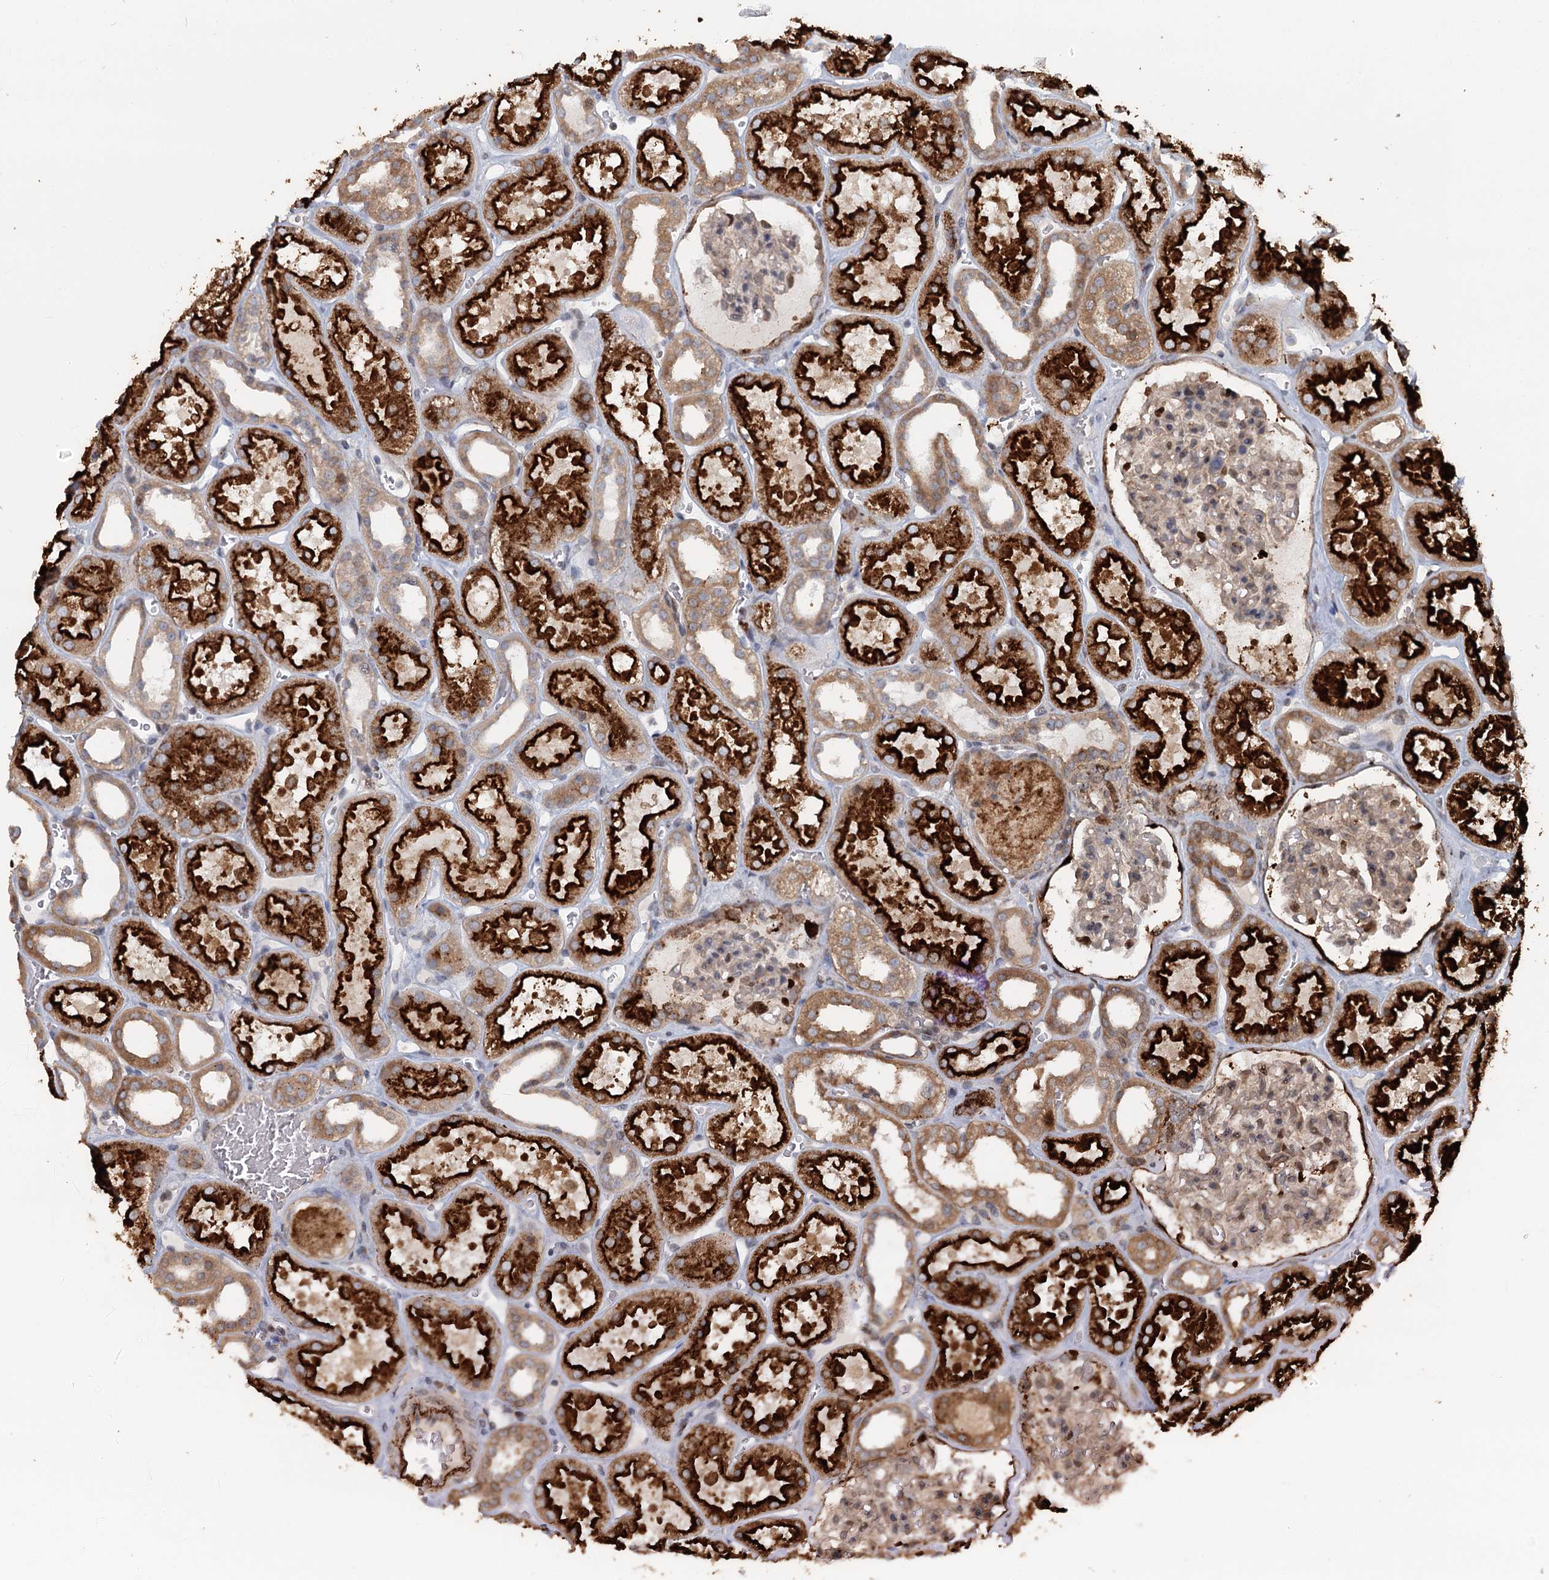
{"staining": {"intensity": "weak", "quantity": "25%-75%", "location": "cytoplasmic/membranous,nuclear"}, "tissue": "kidney", "cell_type": "Cells in glomeruli", "image_type": "normal", "snomed": [{"axis": "morphology", "description": "Normal tissue, NOS"}, {"axis": "topography", "description": "Kidney"}], "caption": "Immunohistochemical staining of normal human kidney exhibits 25%-75% levels of weak cytoplasmic/membranous,nuclear protein expression in about 25%-75% of cells in glomeruli. (DAB = brown stain, brightfield microscopy at high magnification).", "gene": "RNF111", "patient": {"sex": "female", "age": 41}}